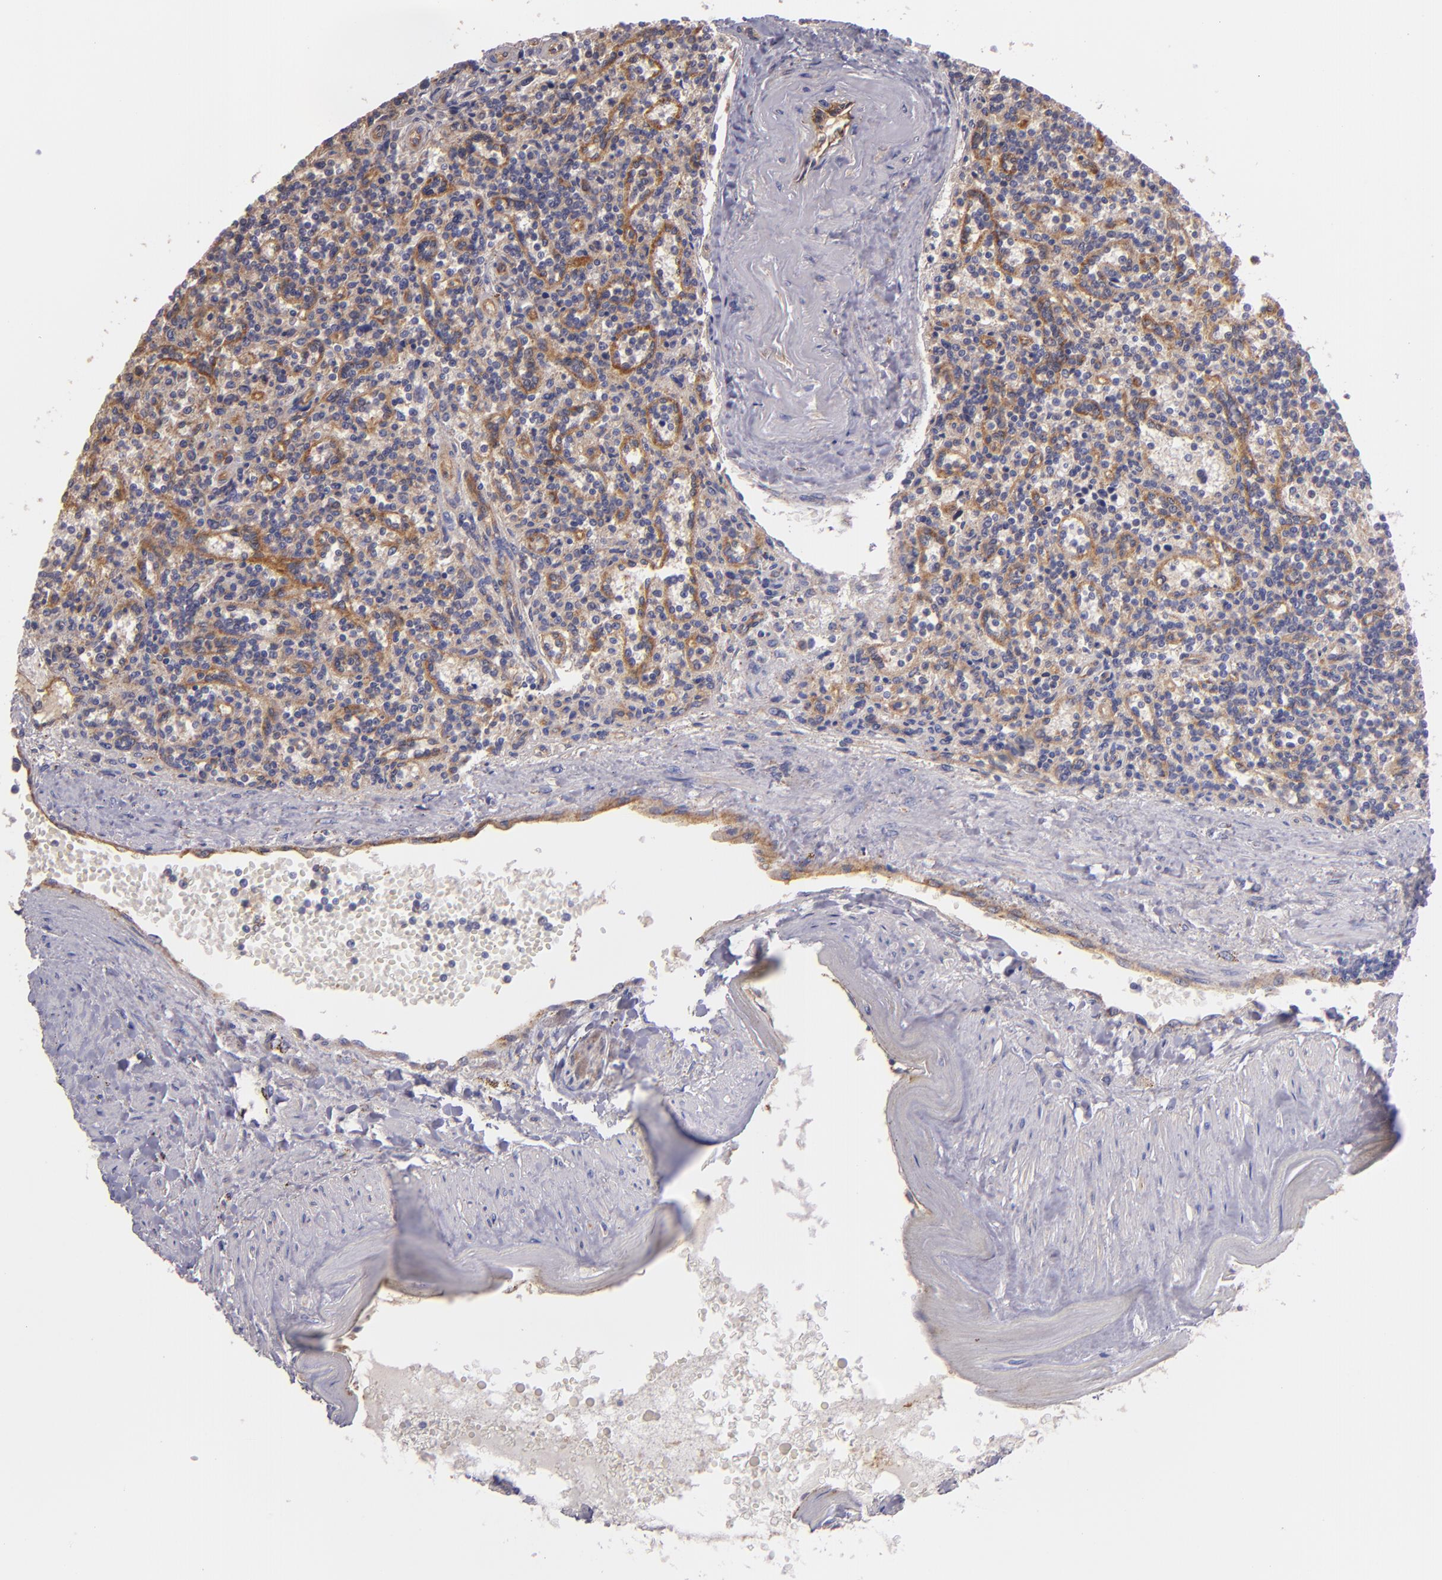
{"staining": {"intensity": "moderate", "quantity": ">75%", "location": "cytoplasmic/membranous"}, "tissue": "lymphoma", "cell_type": "Tumor cells", "image_type": "cancer", "snomed": [{"axis": "morphology", "description": "Malignant lymphoma, non-Hodgkin's type, Low grade"}, {"axis": "topography", "description": "Spleen"}], "caption": "This photomicrograph reveals immunohistochemistry (IHC) staining of low-grade malignant lymphoma, non-Hodgkin's type, with medium moderate cytoplasmic/membranous expression in approximately >75% of tumor cells.", "gene": "ECE1", "patient": {"sex": "male", "age": 73}}